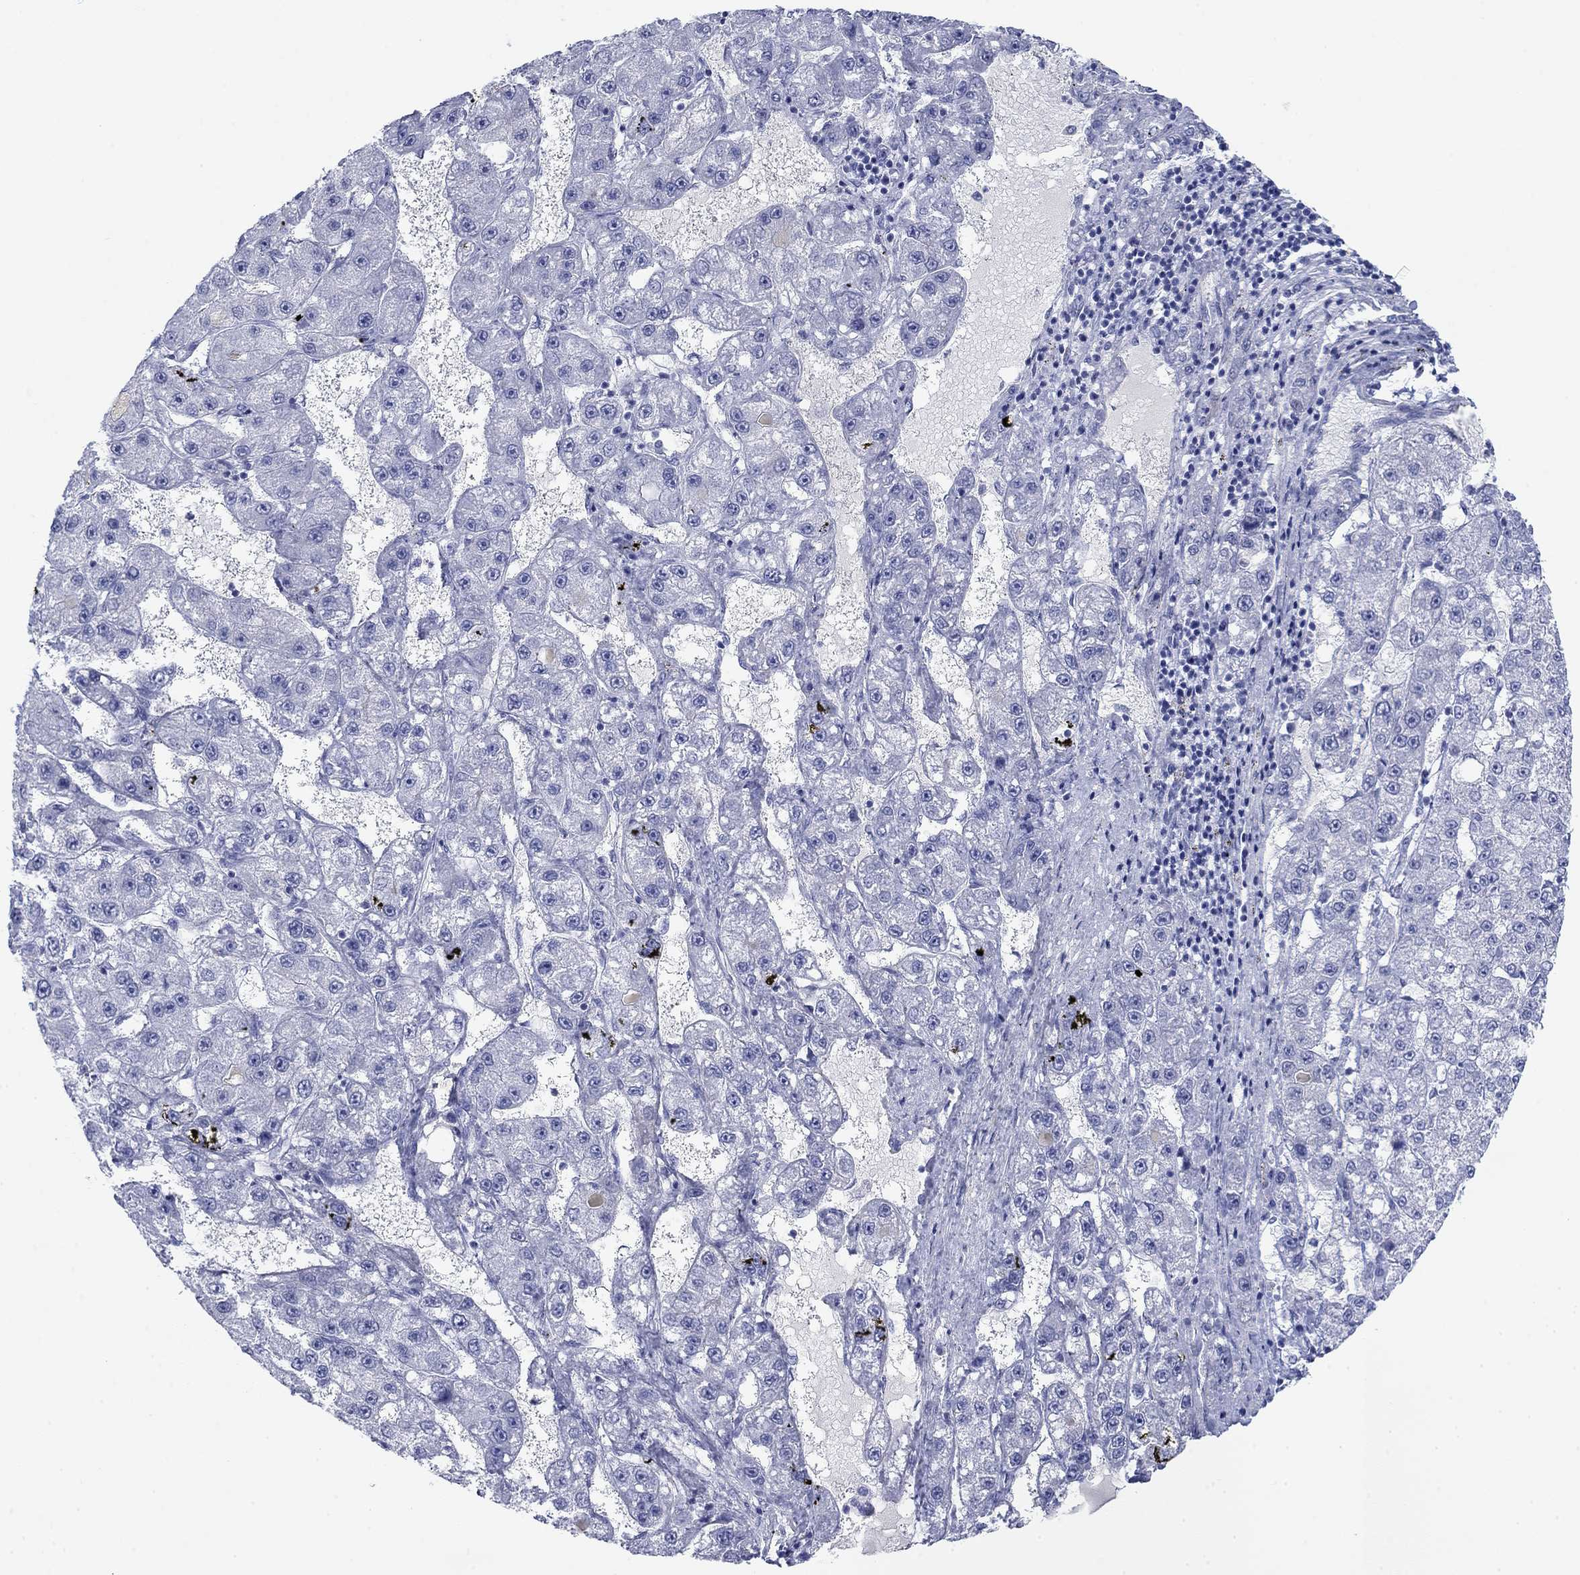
{"staining": {"intensity": "negative", "quantity": "none", "location": "none"}, "tissue": "liver cancer", "cell_type": "Tumor cells", "image_type": "cancer", "snomed": [{"axis": "morphology", "description": "Carcinoma, Hepatocellular, NOS"}, {"axis": "topography", "description": "Liver"}], "caption": "Immunohistochemistry (IHC) histopathology image of neoplastic tissue: liver cancer stained with DAB displays no significant protein positivity in tumor cells.", "gene": "PDYN", "patient": {"sex": "female", "age": 65}}